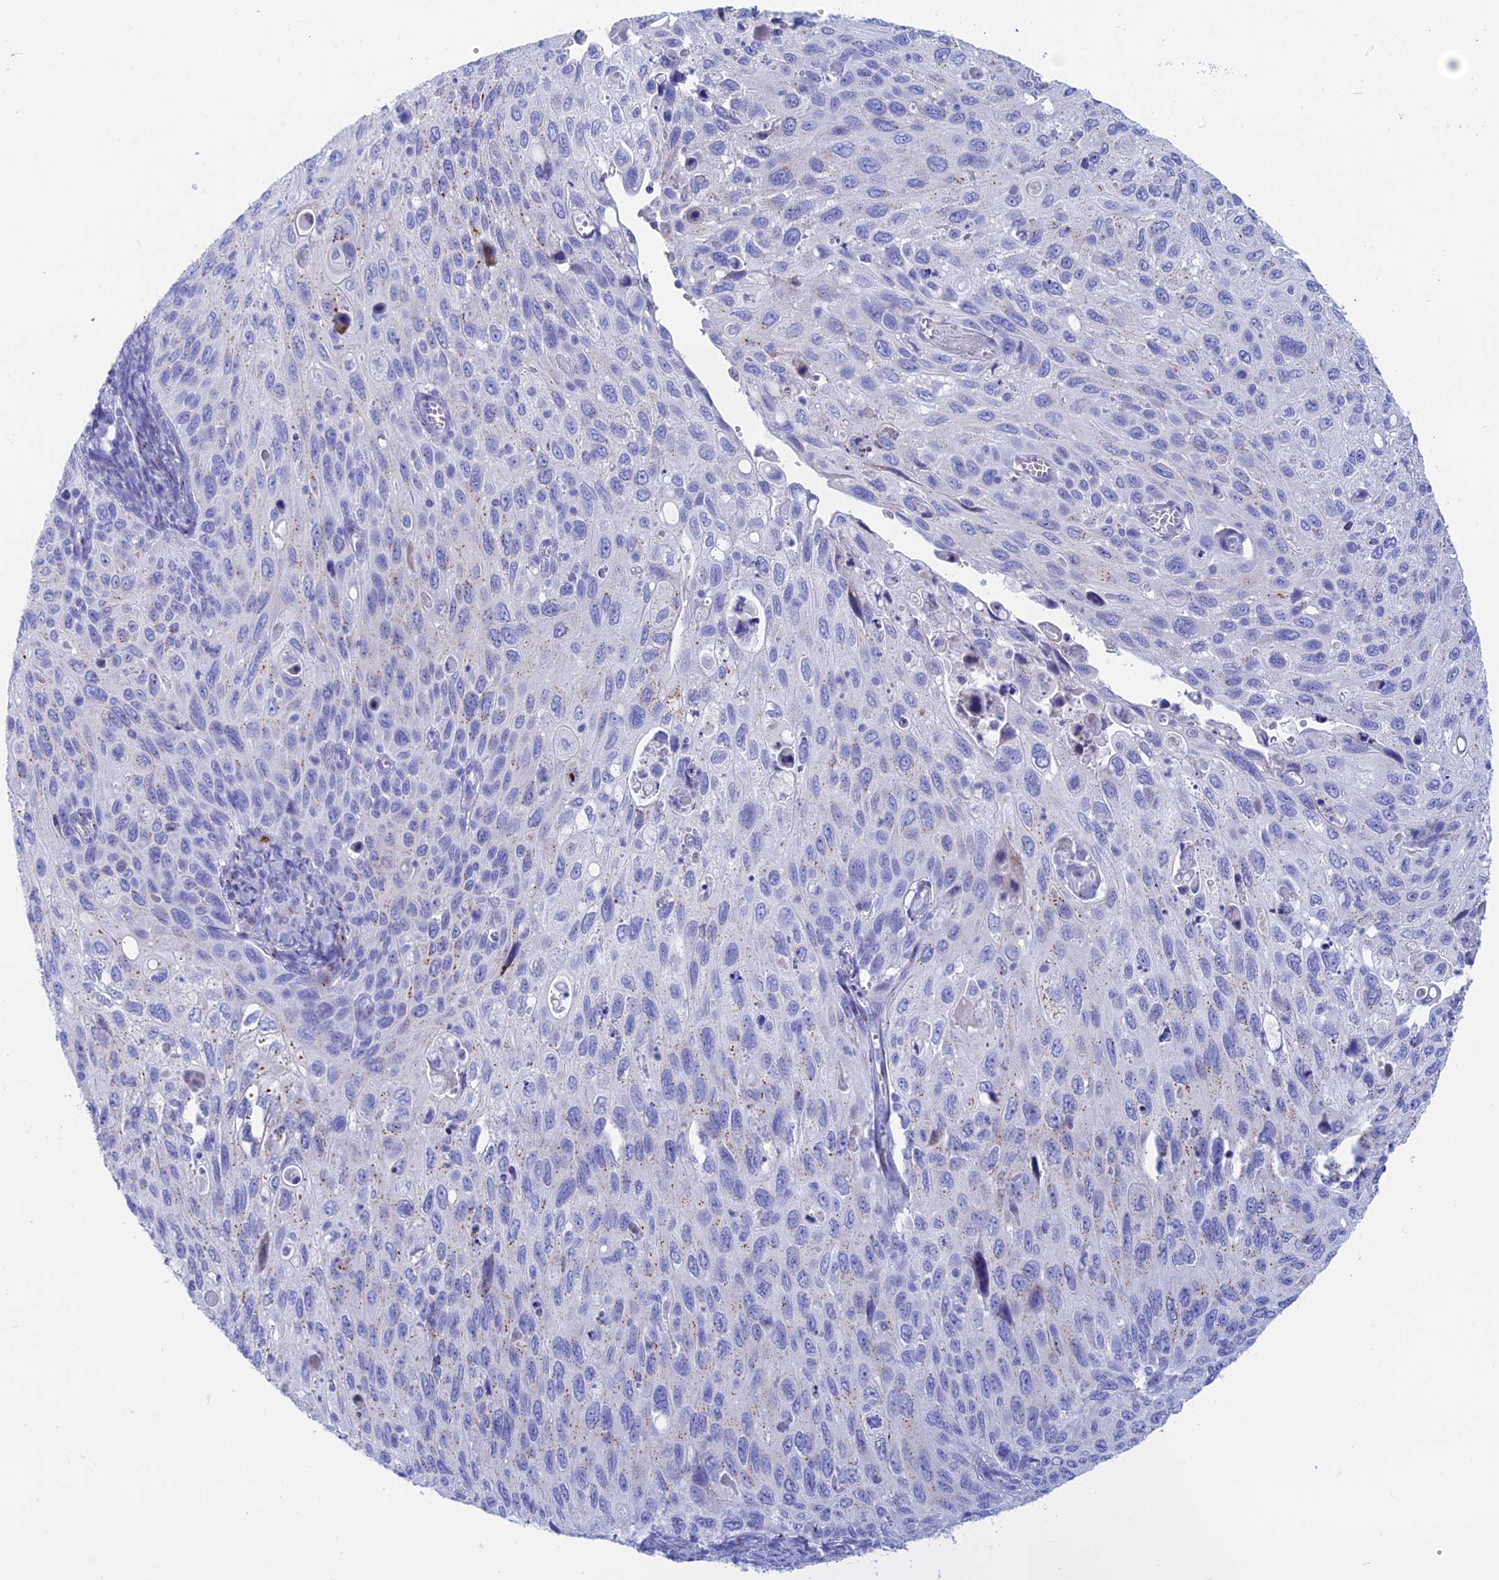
{"staining": {"intensity": "negative", "quantity": "none", "location": "none"}, "tissue": "cervical cancer", "cell_type": "Tumor cells", "image_type": "cancer", "snomed": [{"axis": "morphology", "description": "Squamous cell carcinoma, NOS"}, {"axis": "topography", "description": "Cervix"}], "caption": "A photomicrograph of human cervical cancer (squamous cell carcinoma) is negative for staining in tumor cells.", "gene": "ERICH4", "patient": {"sex": "female", "age": 70}}